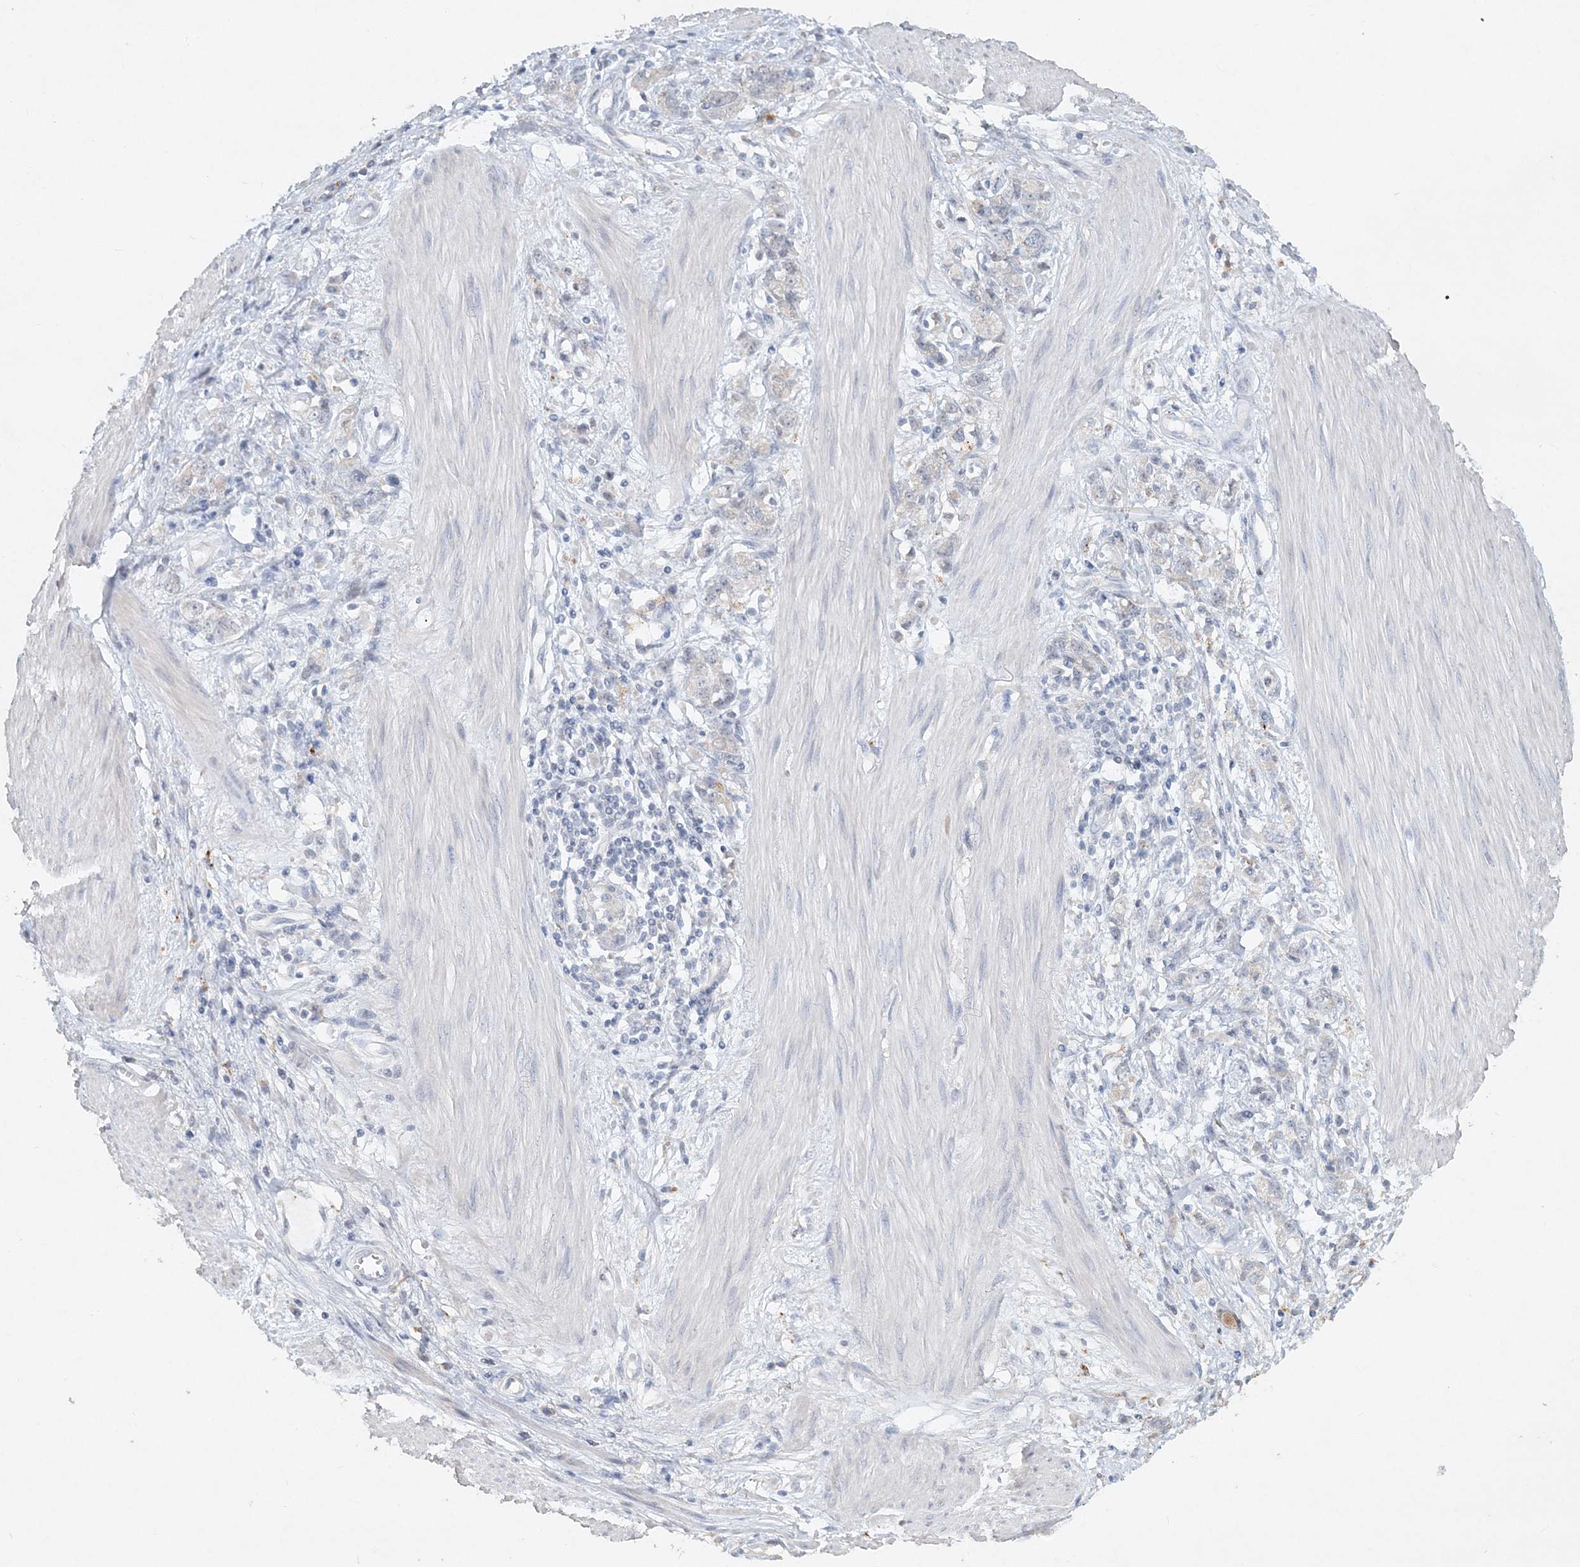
{"staining": {"intensity": "weak", "quantity": "<25%", "location": "cytoplasmic/membranous"}, "tissue": "stomach cancer", "cell_type": "Tumor cells", "image_type": "cancer", "snomed": [{"axis": "morphology", "description": "Adenocarcinoma, NOS"}, {"axis": "topography", "description": "Stomach"}], "caption": "An IHC micrograph of stomach cancer (adenocarcinoma) is shown. There is no staining in tumor cells of stomach cancer (adenocarcinoma).", "gene": "DNAH5", "patient": {"sex": "female", "age": 76}}